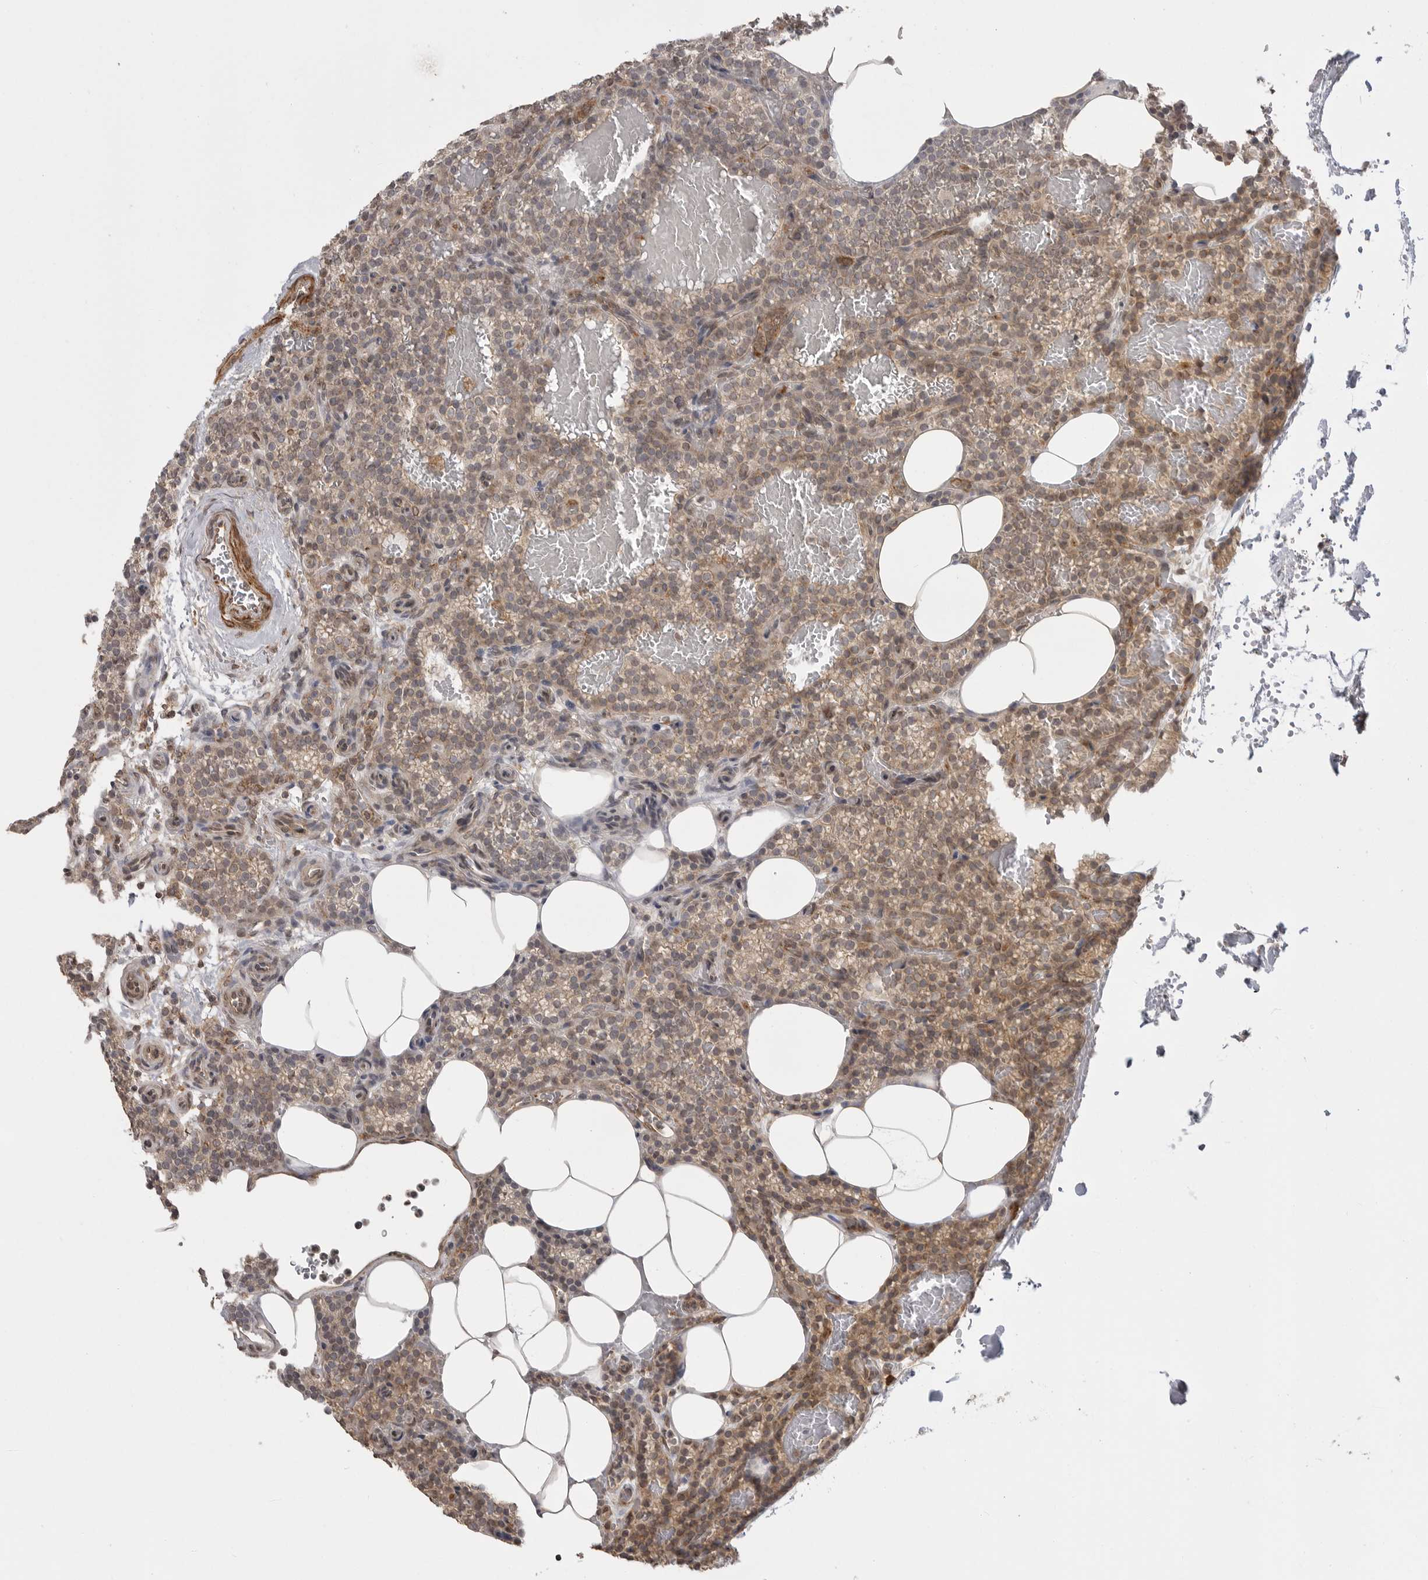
{"staining": {"intensity": "moderate", "quantity": ">75%", "location": "cytoplasmic/membranous"}, "tissue": "parathyroid gland", "cell_type": "Glandular cells", "image_type": "normal", "snomed": [{"axis": "morphology", "description": "Normal tissue, NOS"}, {"axis": "topography", "description": "Parathyroid gland"}], "caption": "Glandular cells exhibit medium levels of moderate cytoplasmic/membranous expression in about >75% of cells in normal human parathyroid gland.", "gene": "GPC2", "patient": {"sex": "male", "age": 58}}